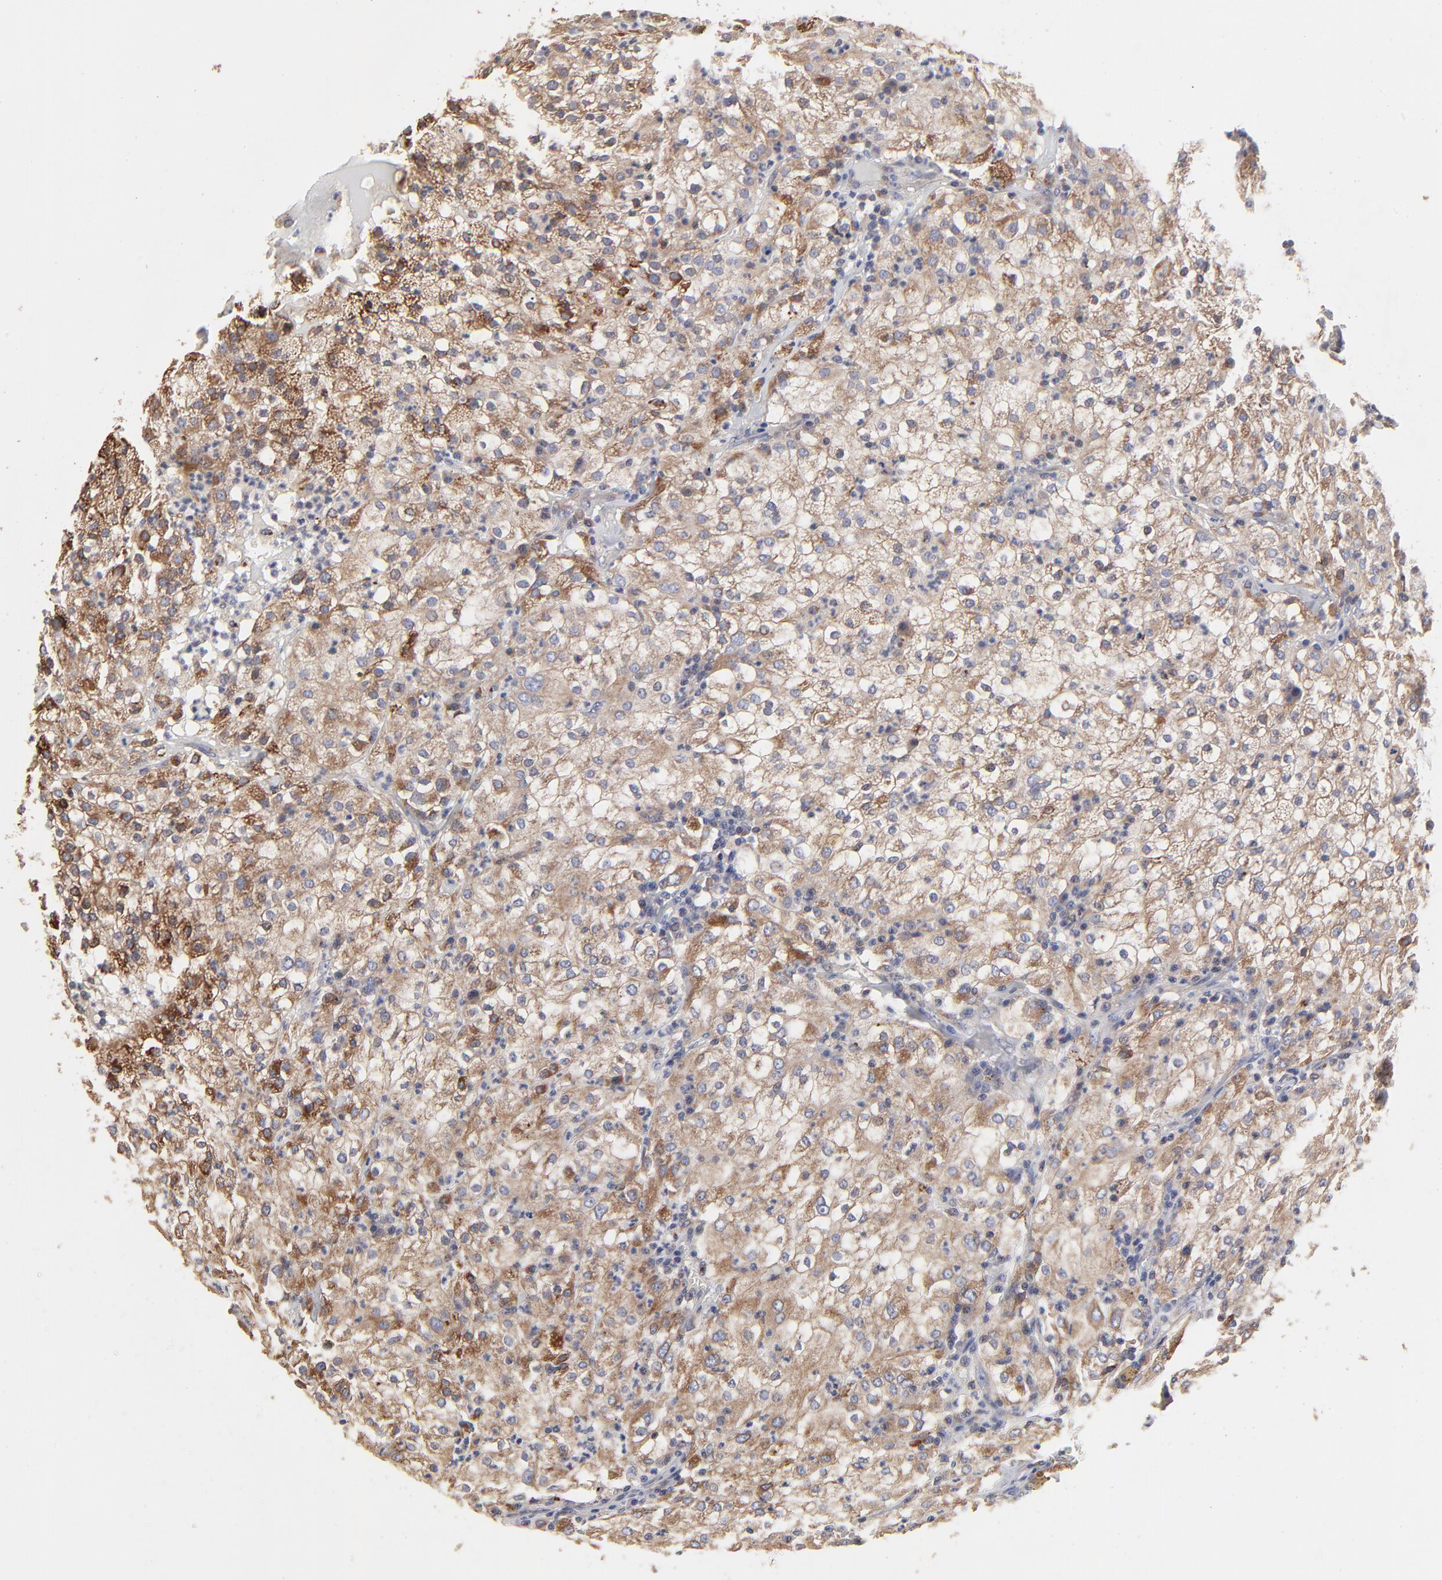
{"staining": {"intensity": "moderate", "quantity": ">75%", "location": "cytoplasmic/membranous"}, "tissue": "renal cancer", "cell_type": "Tumor cells", "image_type": "cancer", "snomed": [{"axis": "morphology", "description": "Adenocarcinoma, NOS"}, {"axis": "topography", "description": "Kidney"}], "caption": "IHC image of renal adenocarcinoma stained for a protein (brown), which demonstrates medium levels of moderate cytoplasmic/membranous staining in approximately >75% of tumor cells.", "gene": "ELP2", "patient": {"sex": "male", "age": 59}}